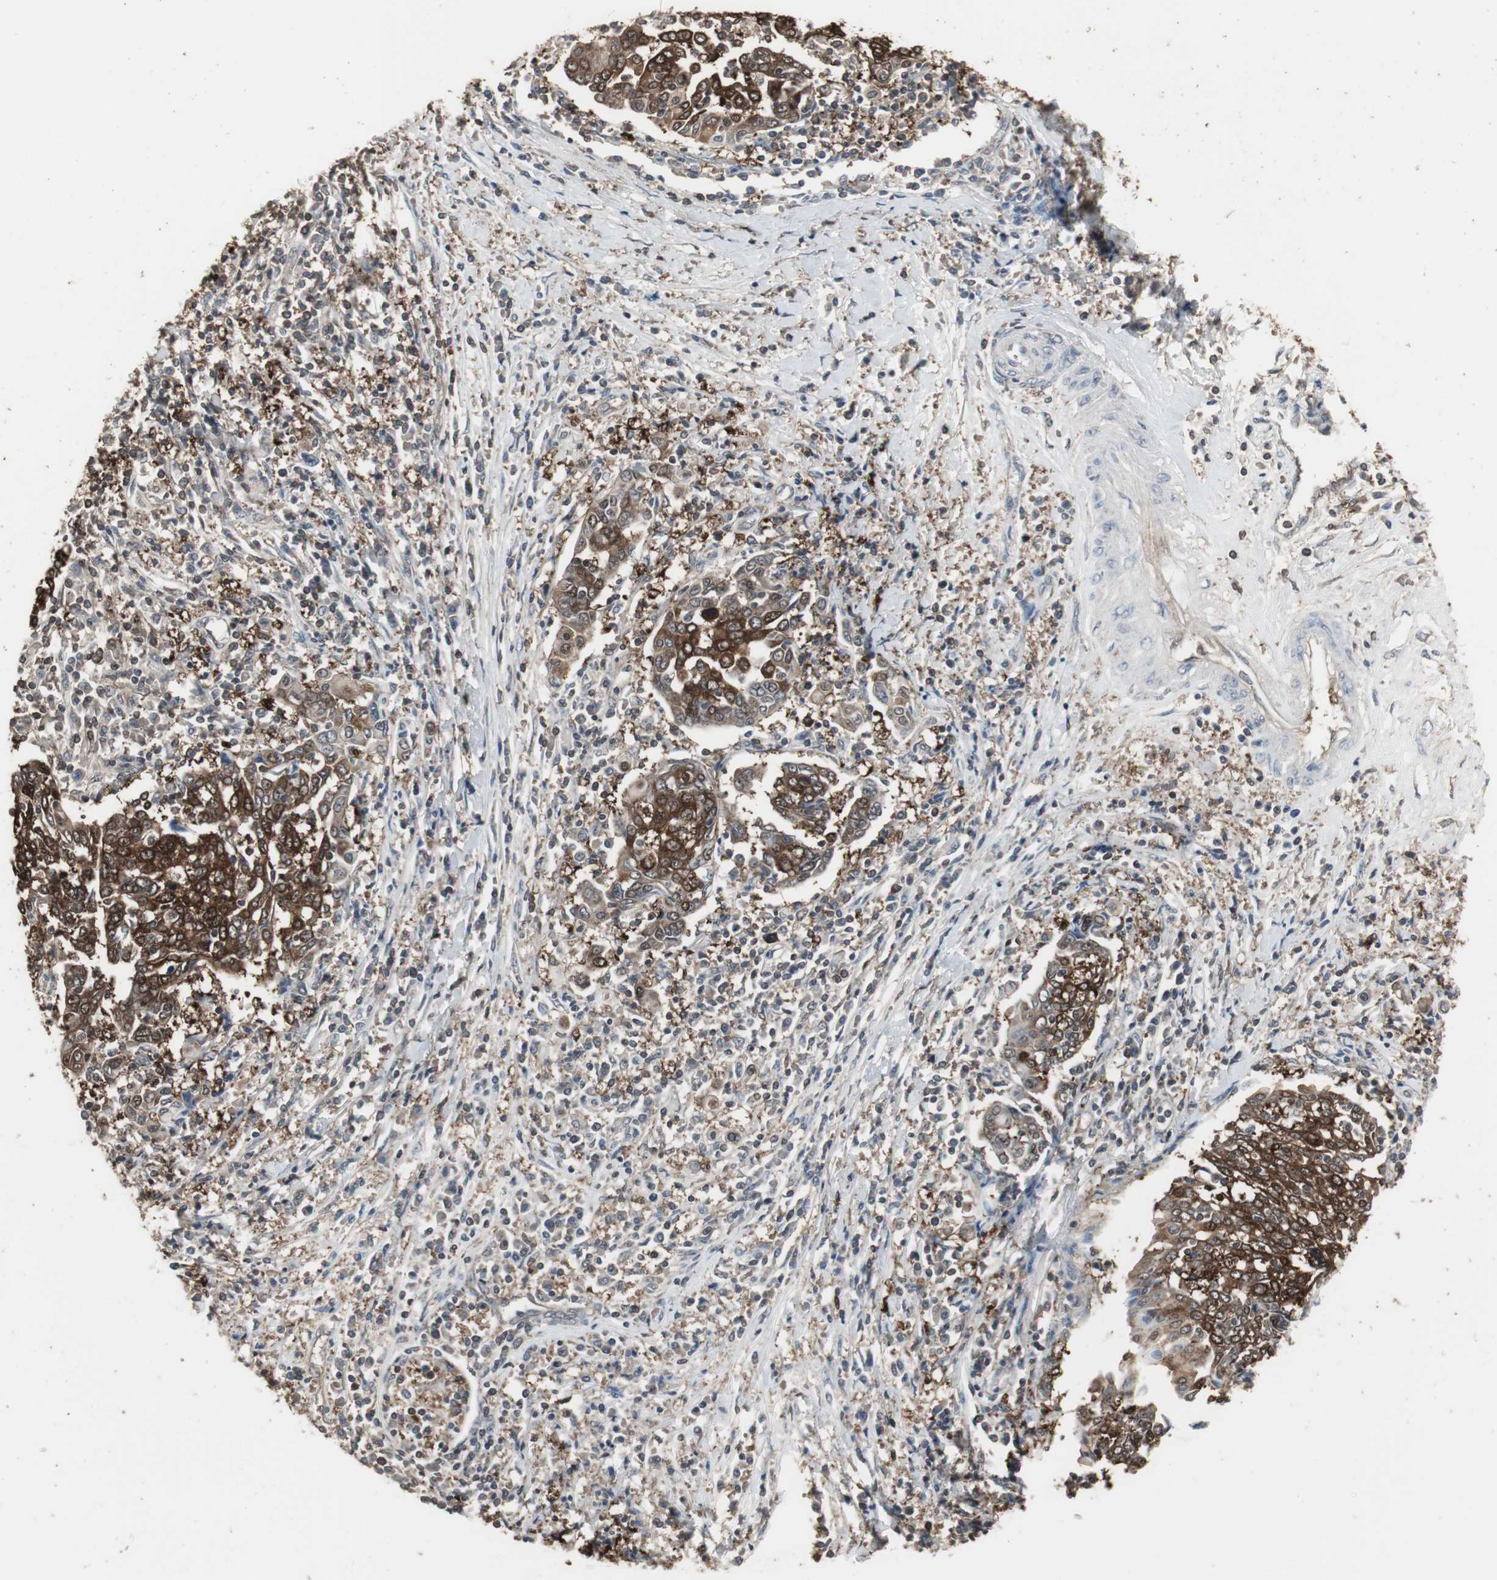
{"staining": {"intensity": "strong", "quantity": ">75%", "location": "cytoplasmic/membranous"}, "tissue": "cervical cancer", "cell_type": "Tumor cells", "image_type": "cancer", "snomed": [{"axis": "morphology", "description": "Squamous cell carcinoma, NOS"}, {"axis": "topography", "description": "Cervix"}], "caption": "Strong cytoplasmic/membranous protein expression is seen in approximately >75% of tumor cells in cervical cancer (squamous cell carcinoma). The staining was performed using DAB (3,3'-diaminobenzidine), with brown indicating positive protein expression. Nuclei are stained blue with hematoxylin.", "gene": "HPRT1", "patient": {"sex": "female", "age": 40}}